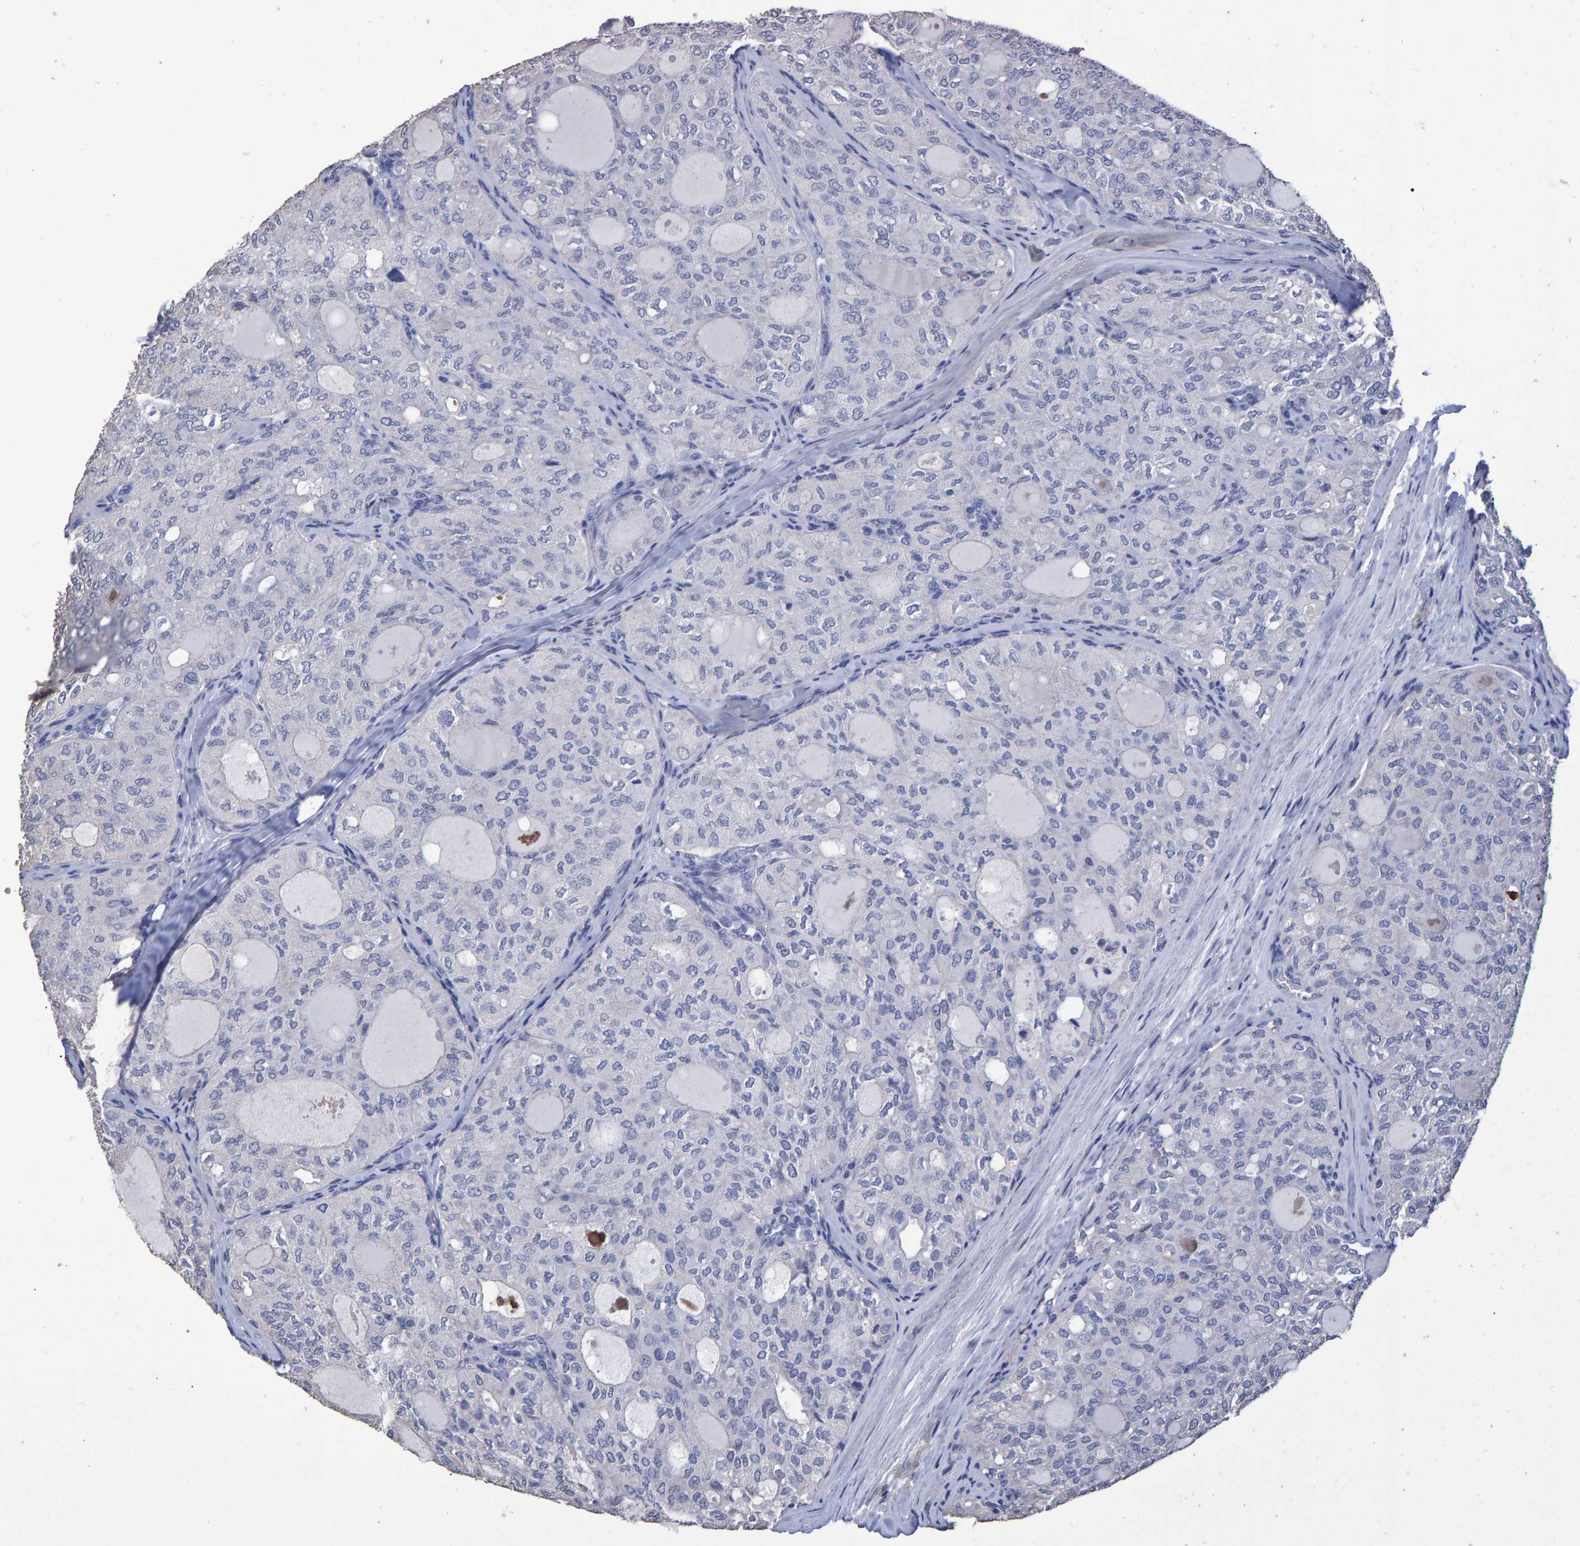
{"staining": {"intensity": "negative", "quantity": "none", "location": "none"}, "tissue": "thyroid cancer", "cell_type": "Tumor cells", "image_type": "cancer", "snomed": [{"axis": "morphology", "description": "Follicular adenoma carcinoma, NOS"}, {"axis": "topography", "description": "Thyroid gland"}], "caption": "An immunohistochemistry photomicrograph of thyroid cancer (follicular adenoma carcinoma) is shown. There is no staining in tumor cells of thyroid cancer (follicular adenoma carcinoma). Brightfield microscopy of immunohistochemistry stained with DAB (brown) and hematoxylin (blue), captured at high magnification.", "gene": "HEMGN", "patient": {"sex": "male", "age": 75}}